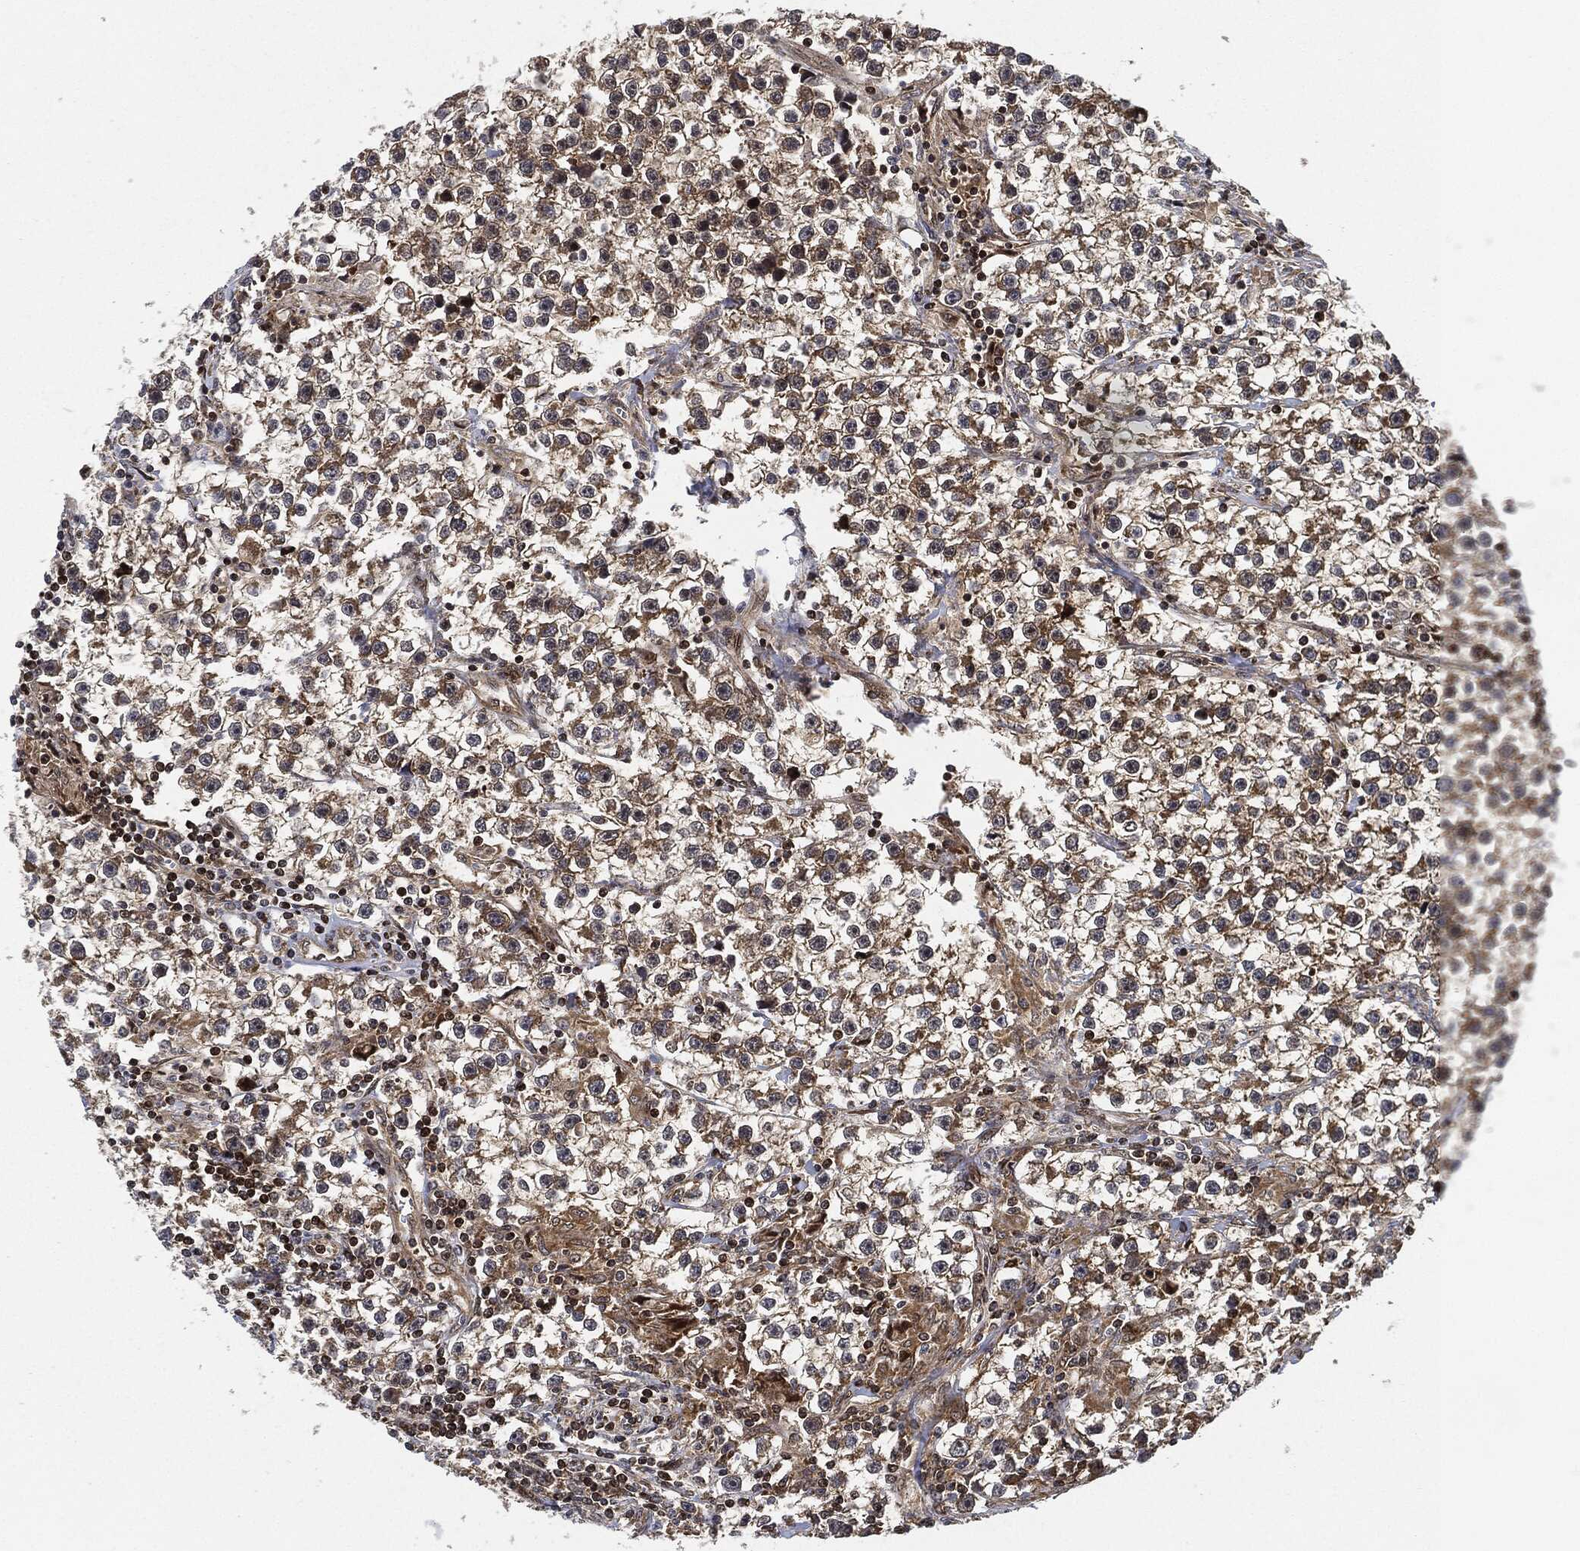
{"staining": {"intensity": "moderate", "quantity": ">75%", "location": "cytoplasmic/membranous"}, "tissue": "testis cancer", "cell_type": "Tumor cells", "image_type": "cancer", "snomed": [{"axis": "morphology", "description": "Seminoma, NOS"}, {"axis": "topography", "description": "Testis"}], "caption": "Immunohistochemistry of human seminoma (testis) shows medium levels of moderate cytoplasmic/membranous expression in approximately >75% of tumor cells. (Stains: DAB (3,3'-diaminobenzidine) in brown, nuclei in blue, Microscopy: brightfield microscopy at high magnification).", "gene": "RNASEL", "patient": {"sex": "male", "age": 59}}